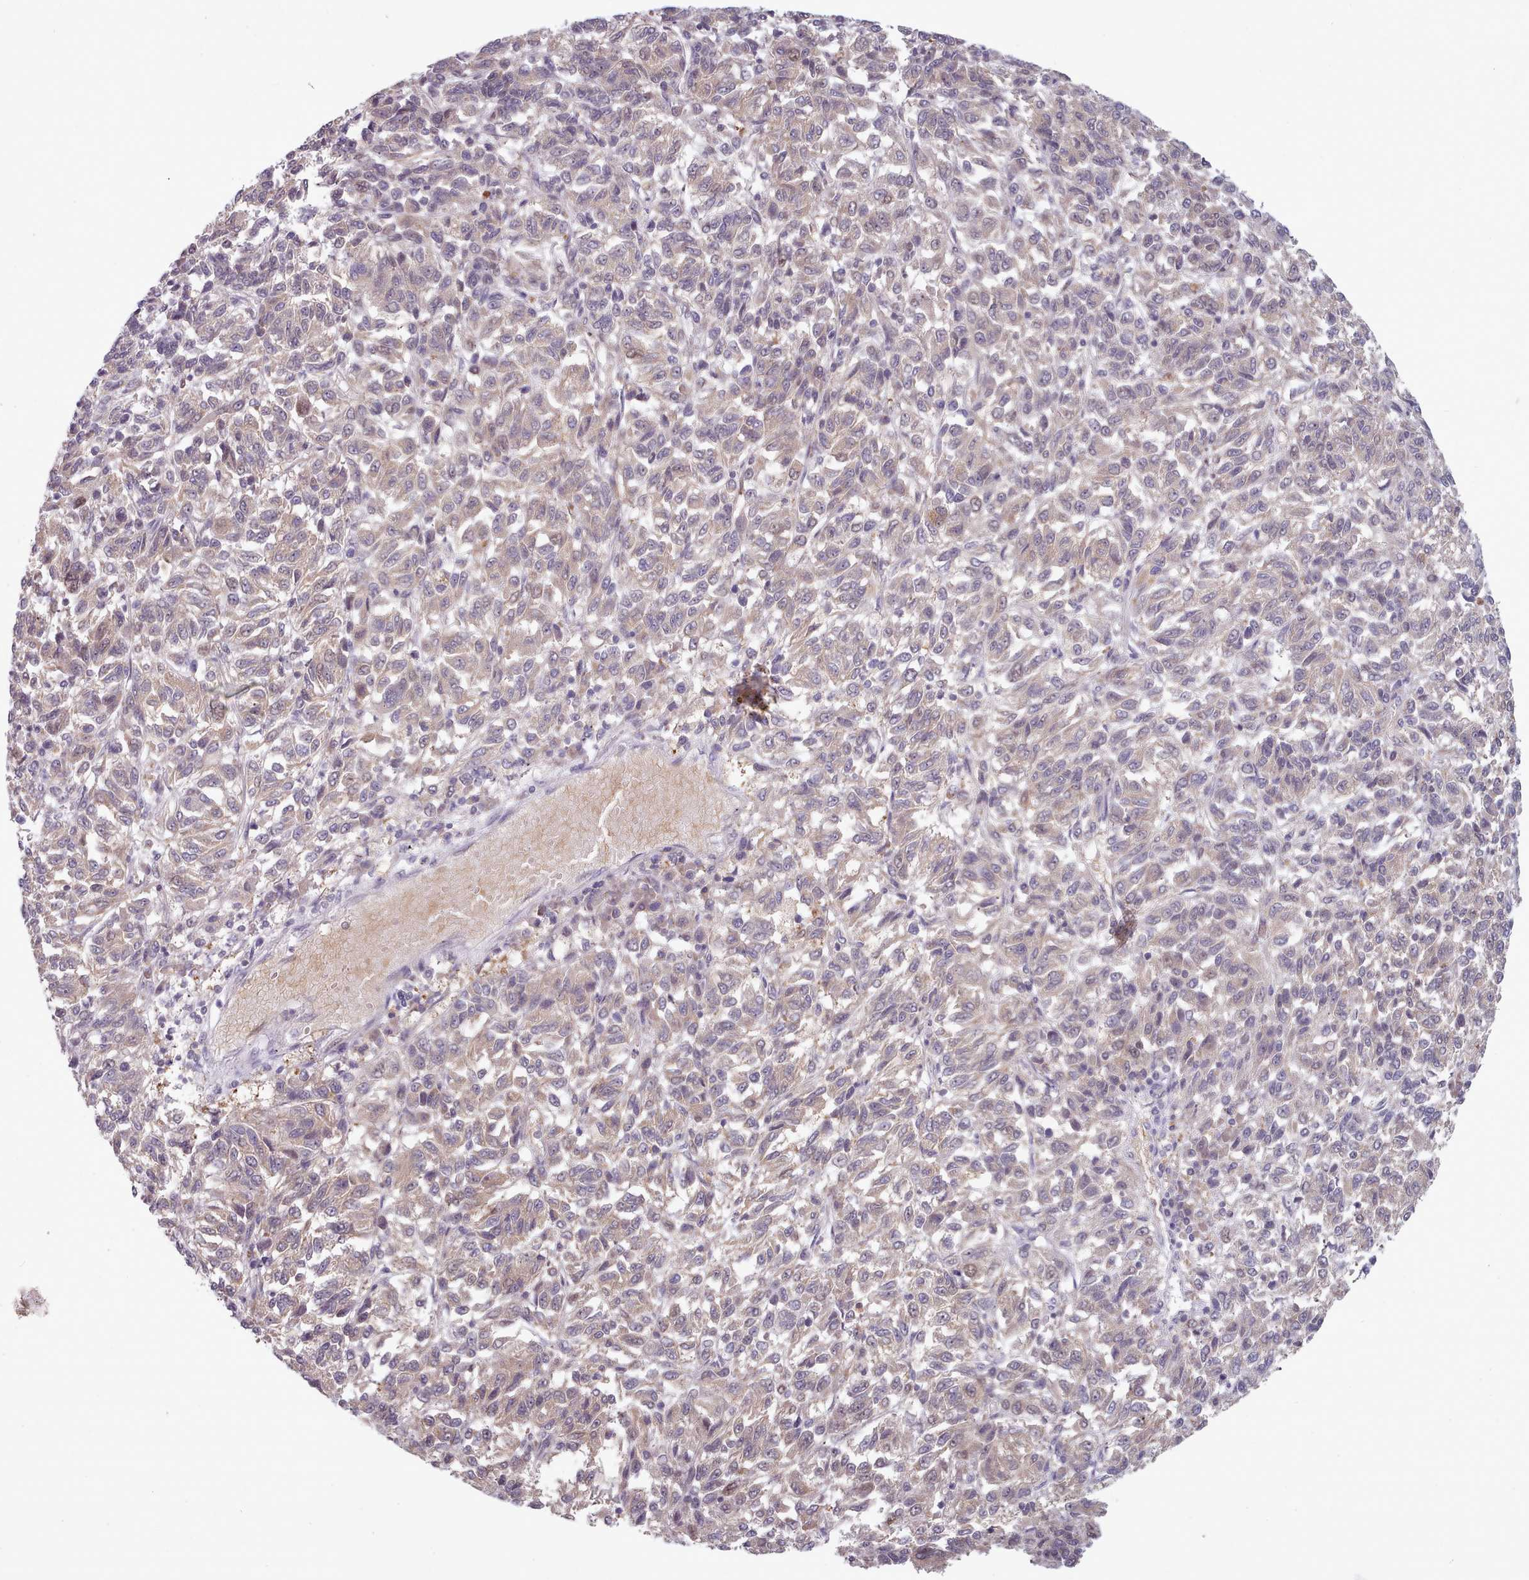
{"staining": {"intensity": "weak", "quantity": "<25%", "location": "cytoplasmic/membranous"}, "tissue": "melanoma", "cell_type": "Tumor cells", "image_type": "cancer", "snomed": [{"axis": "morphology", "description": "Malignant melanoma, Metastatic site"}, {"axis": "topography", "description": "Lung"}], "caption": "The IHC image has no significant expression in tumor cells of melanoma tissue.", "gene": "CLNS1A", "patient": {"sex": "male", "age": 64}}